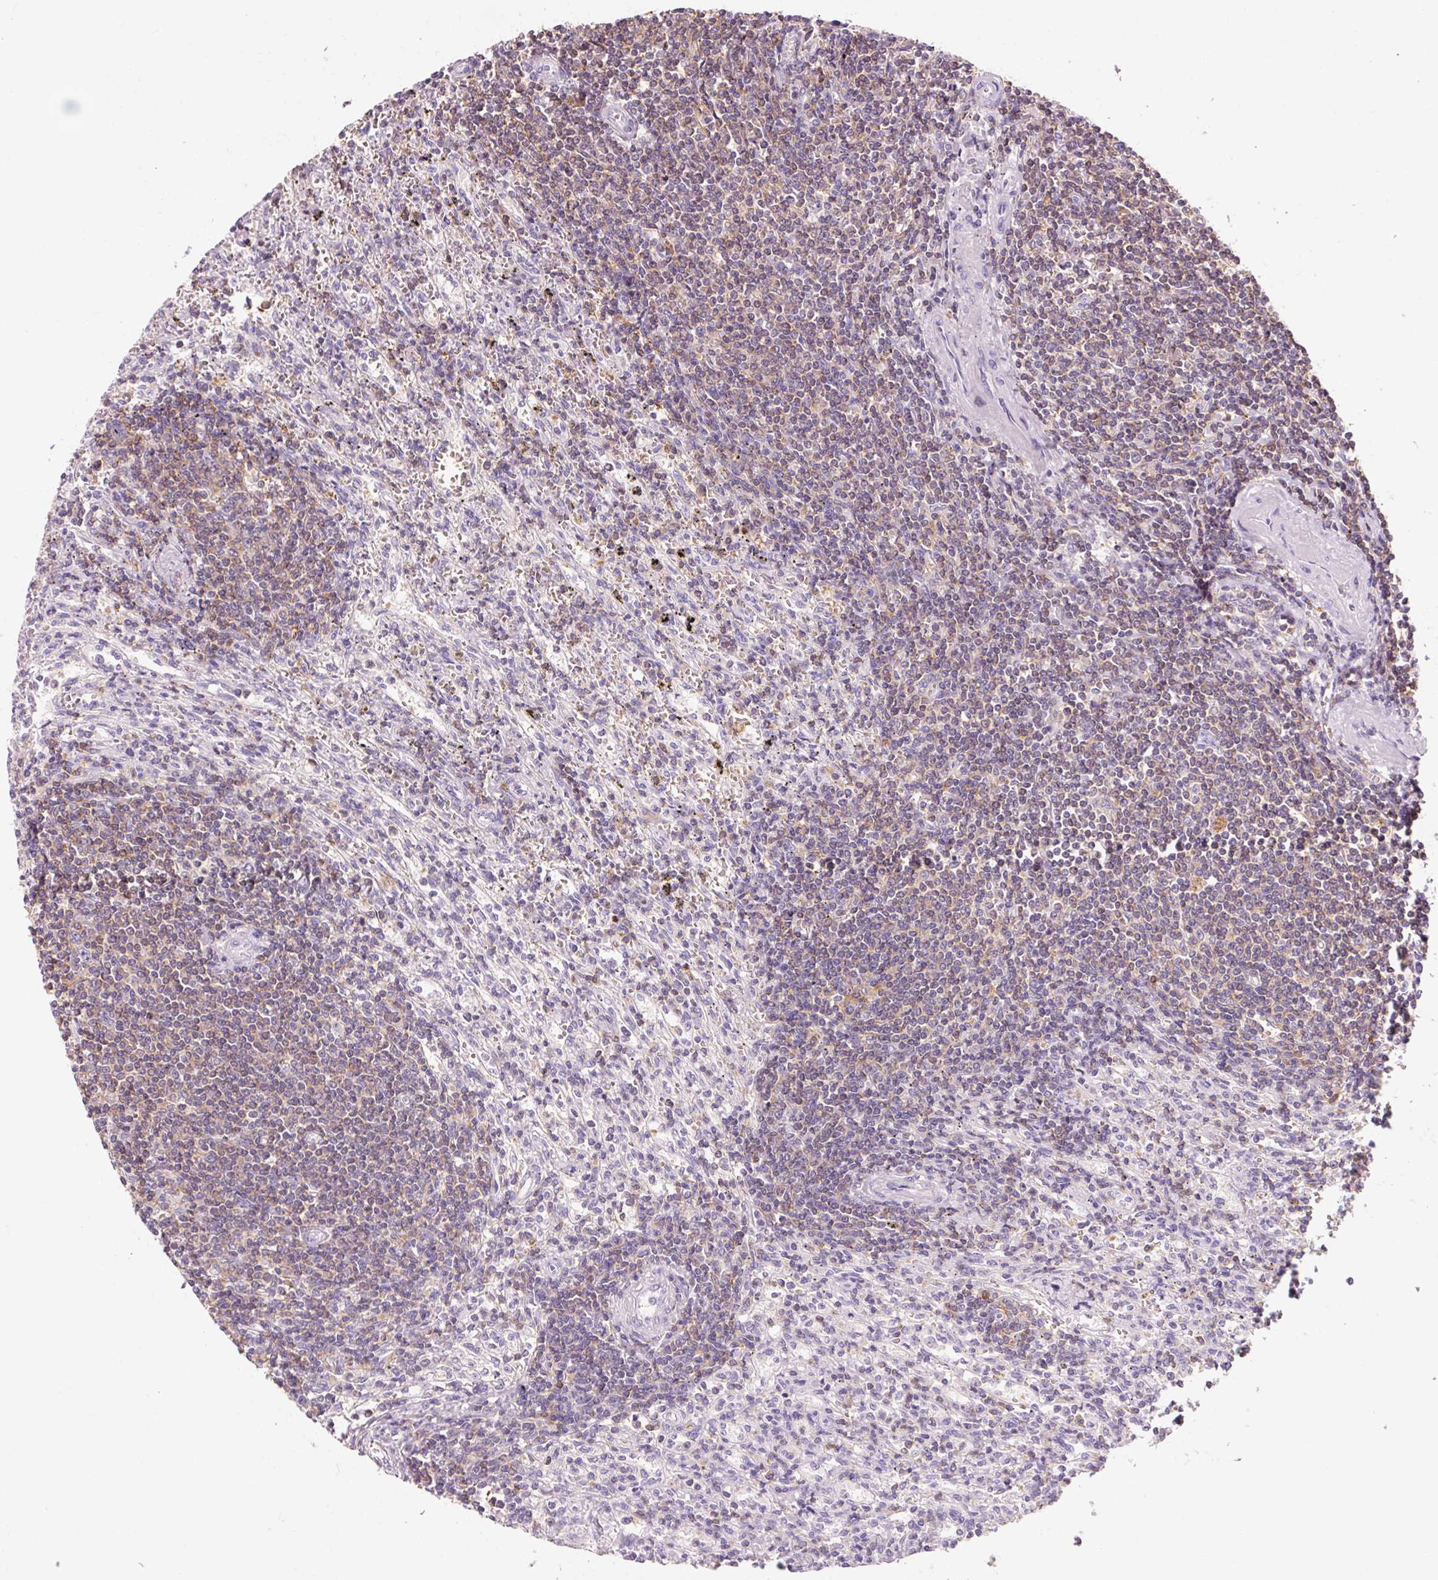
{"staining": {"intensity": "weak", "quantity": "<25%", "location": "cytoplasmic/membranous"}, "tissue": "lymphoma", "cell_type": "Tumor cells", "image_type": "cancer", "snomed": [{"axis": "morphology", "description": "Malignant lymphoma, non-Hodgkin's type, Low grade"}, {"axis": "topography", "description": "Spleen"}], "caption": "Human low-grade malignant lymphoma, non-Hodgkin's type stained for a protein using IHC exhibits no expression in tumor cells.", "gene": "OR8K1", "patient": {"sex": "male", "age": 76}}